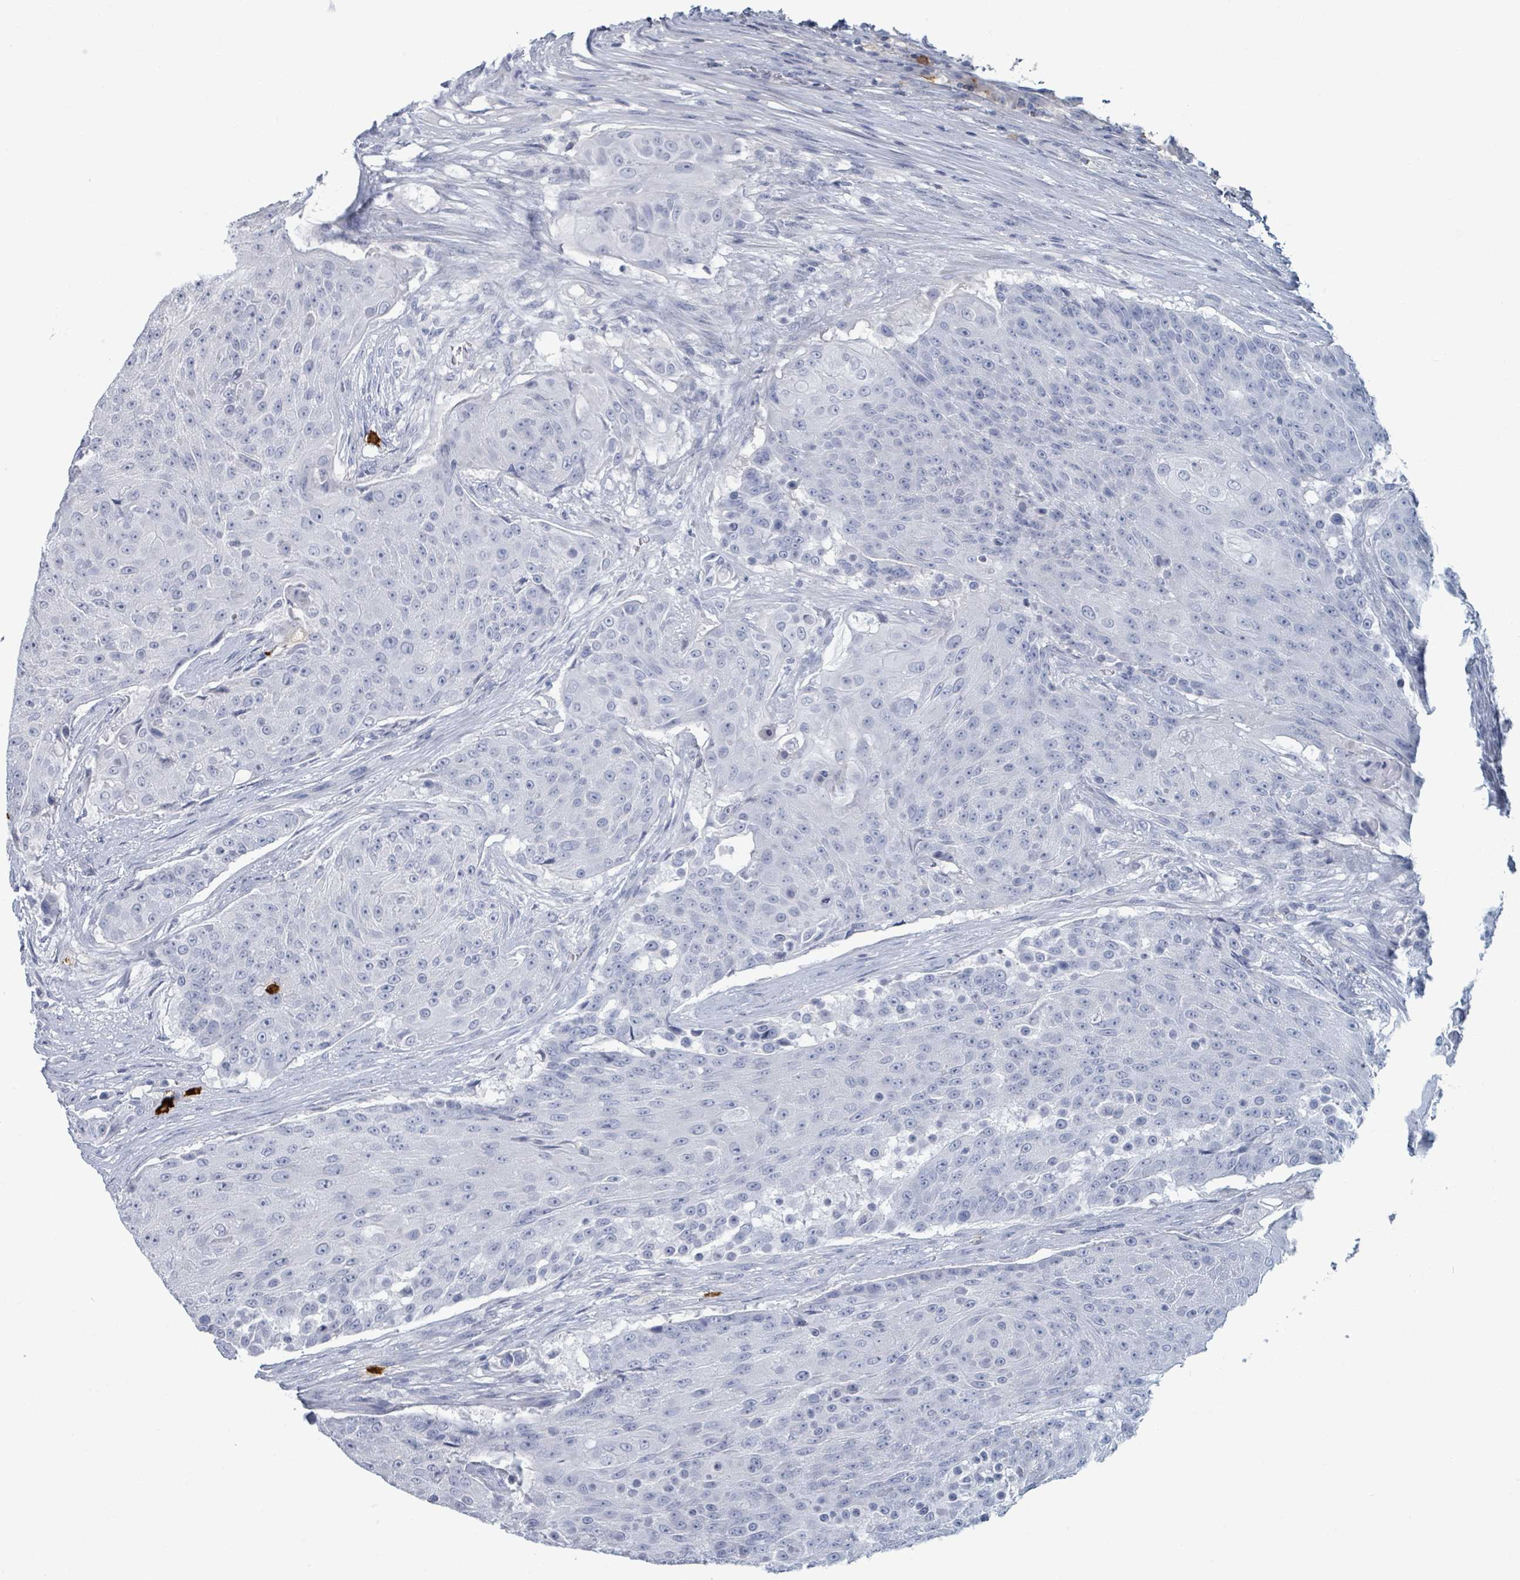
{"staining": {"intensity": "negative", "quantity": "none", "location": "none"}, "tissue": "urothelial cancer", "cell_type": "Tumor cells", "image_type": "cancer", "snomed": [{"axis": "morphology", "description": "Urothelial carcinoma, High grade"}, {"axis": "topography", "description": "Urinary bladder"}], "caption": "Immunohistochemistry micrograph of urothelial cancer stained for a protein (brown), which shows no expression in tumor cells. The staining is performed using DAB brown chromogen with nuclei counter-stained in using hematoxylin.", "gene": "VPS13D", "patient": {"sex": "female", "age": 63}}